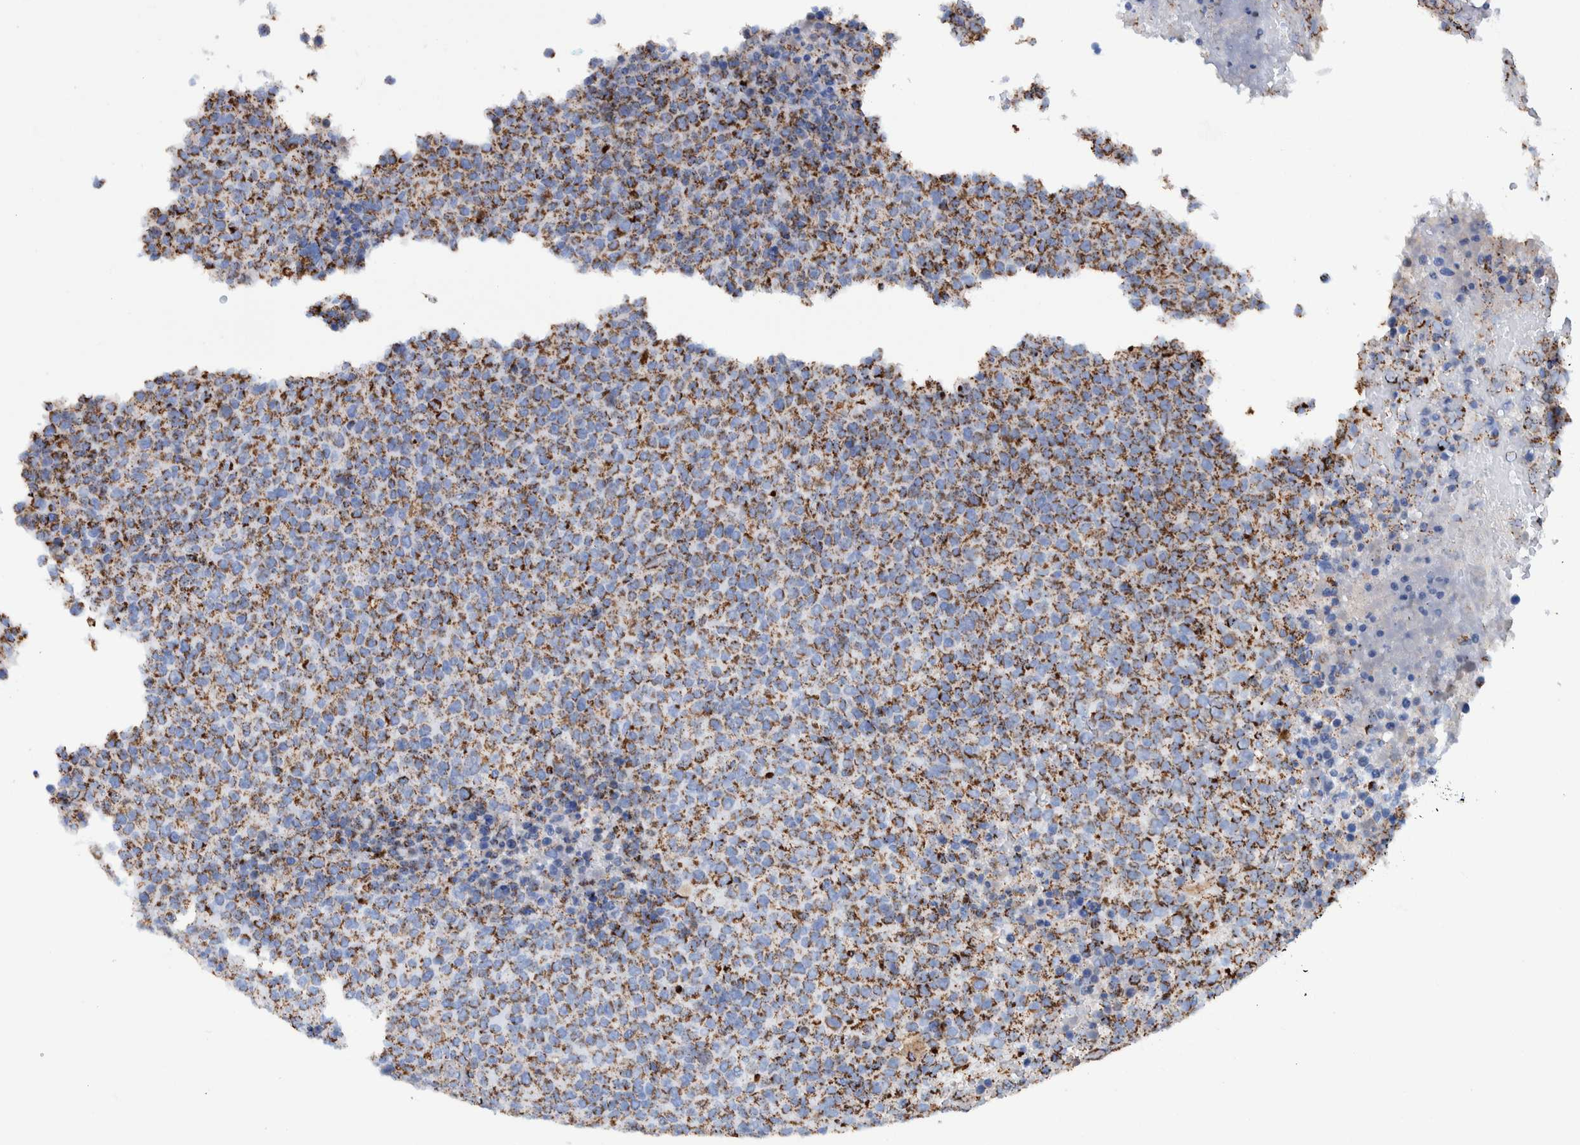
{"staining": {"intensity": "moderate", "quantity": ">75%", "location": "cytoplasmic/membranous"}, "tissue": "lymphoma", "cell_type": "Tumor cells", "image_type": "cancer", "snomed": [{"axis": "morphology", "description": "Malignant lymphoma, non-Hodgkin's type, High grade"}, {"axis": "topography", "description": "Lymph node"}], "caption": "There is medium levels of moderate cytoplasmic/membranous positivity in tumor cells of lymphoma, as demonstrated by immunohistochemical staining (brown color).", "gene": "DECR1", "patient": {"sex": "male", "age": 13}}